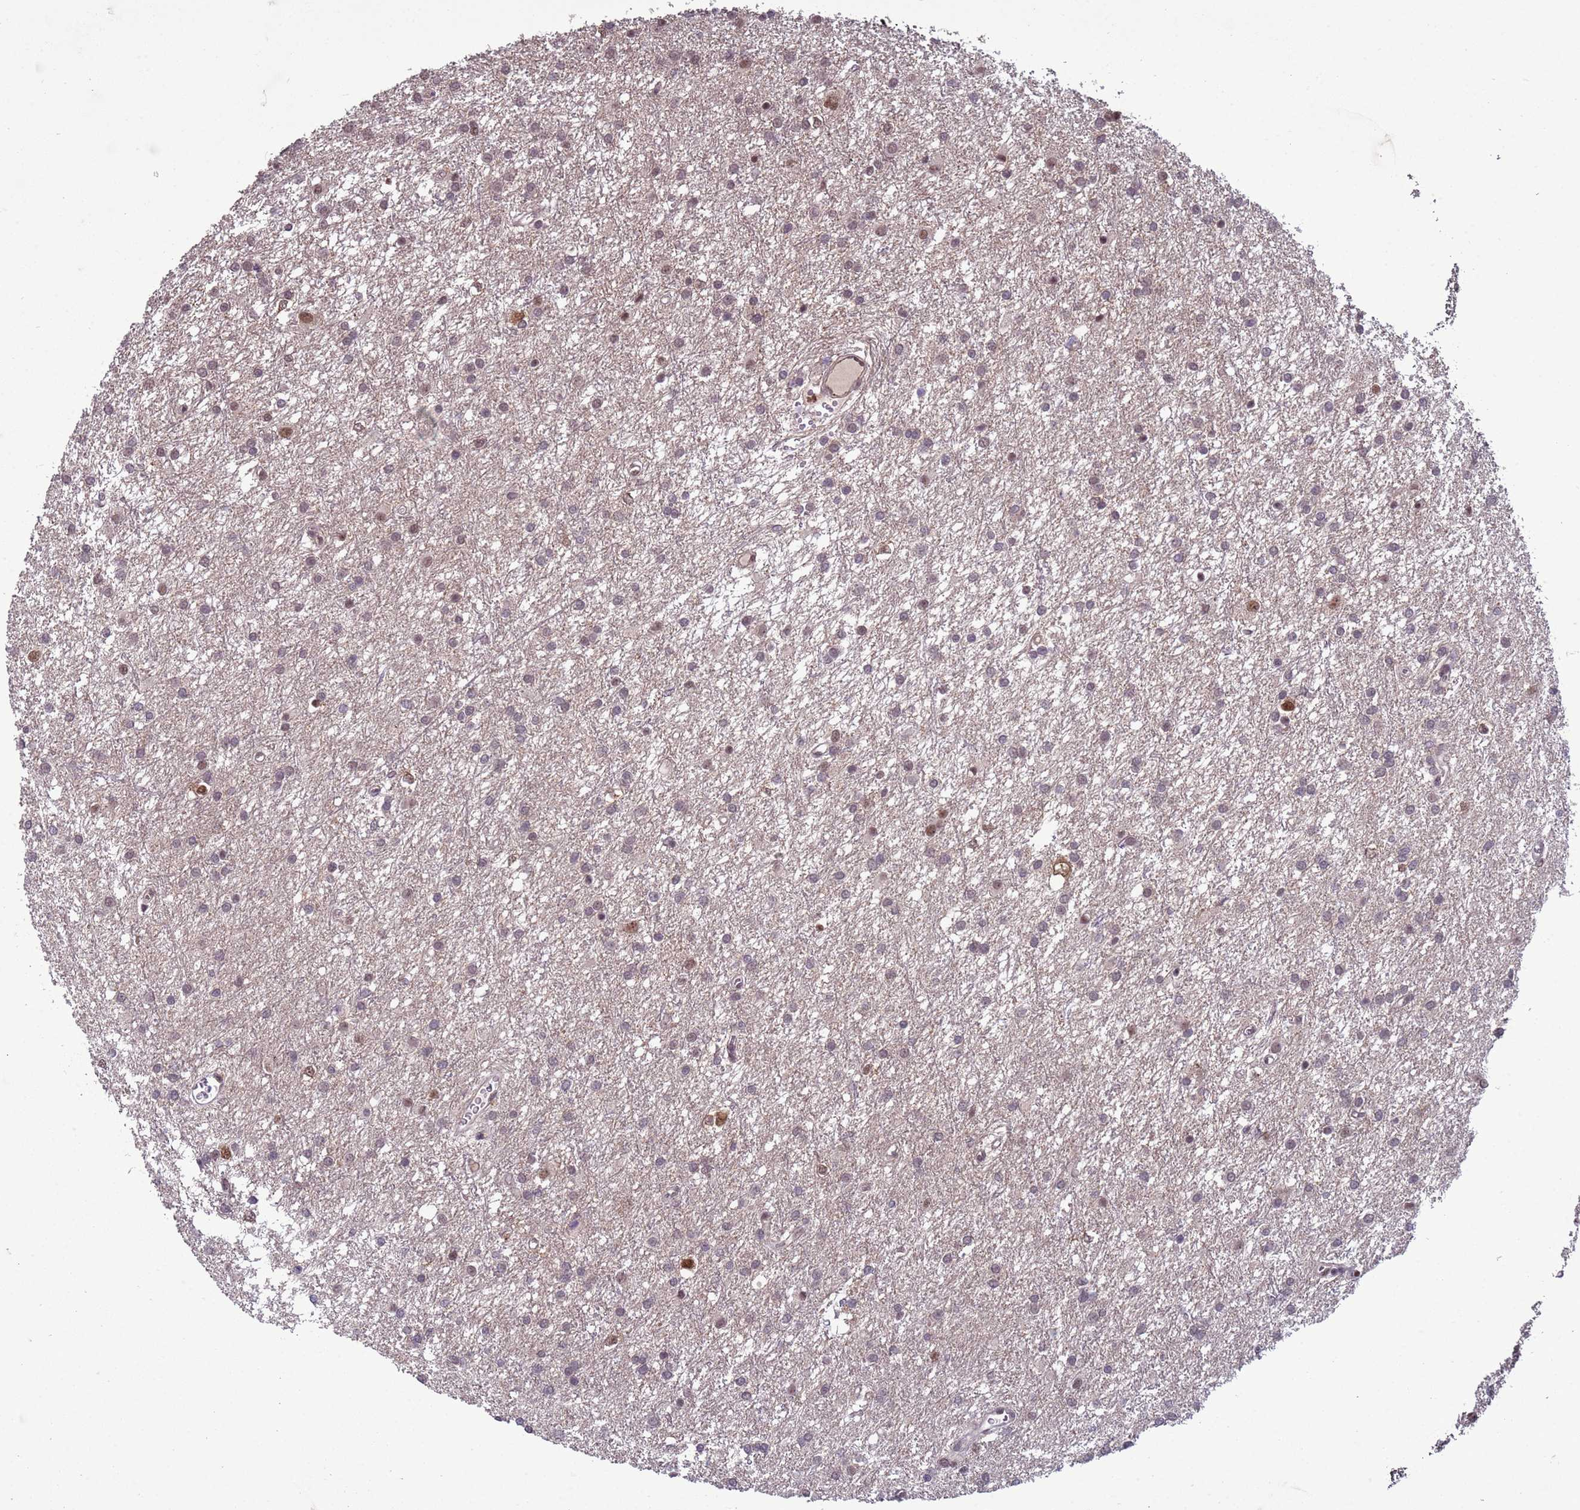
{"staining": {"intensity": "negative", "quantity": "none", "location": "none"}, "tissue": "glioma", "cell_type": "Tumor cells", "image_type": "cancer", "snomed": [{"axis": "morphology", "description": "Glioma, malignant, High grade"}, {"axis": "topography", "description": "Brain"}], "caption": "IHC image of human malignant high-grade glioma stained for a protein (brown), which demonstrates no expression in tumor cells.", "gene": "SHC3", "patient": {"sex": "female", "age": 50}}